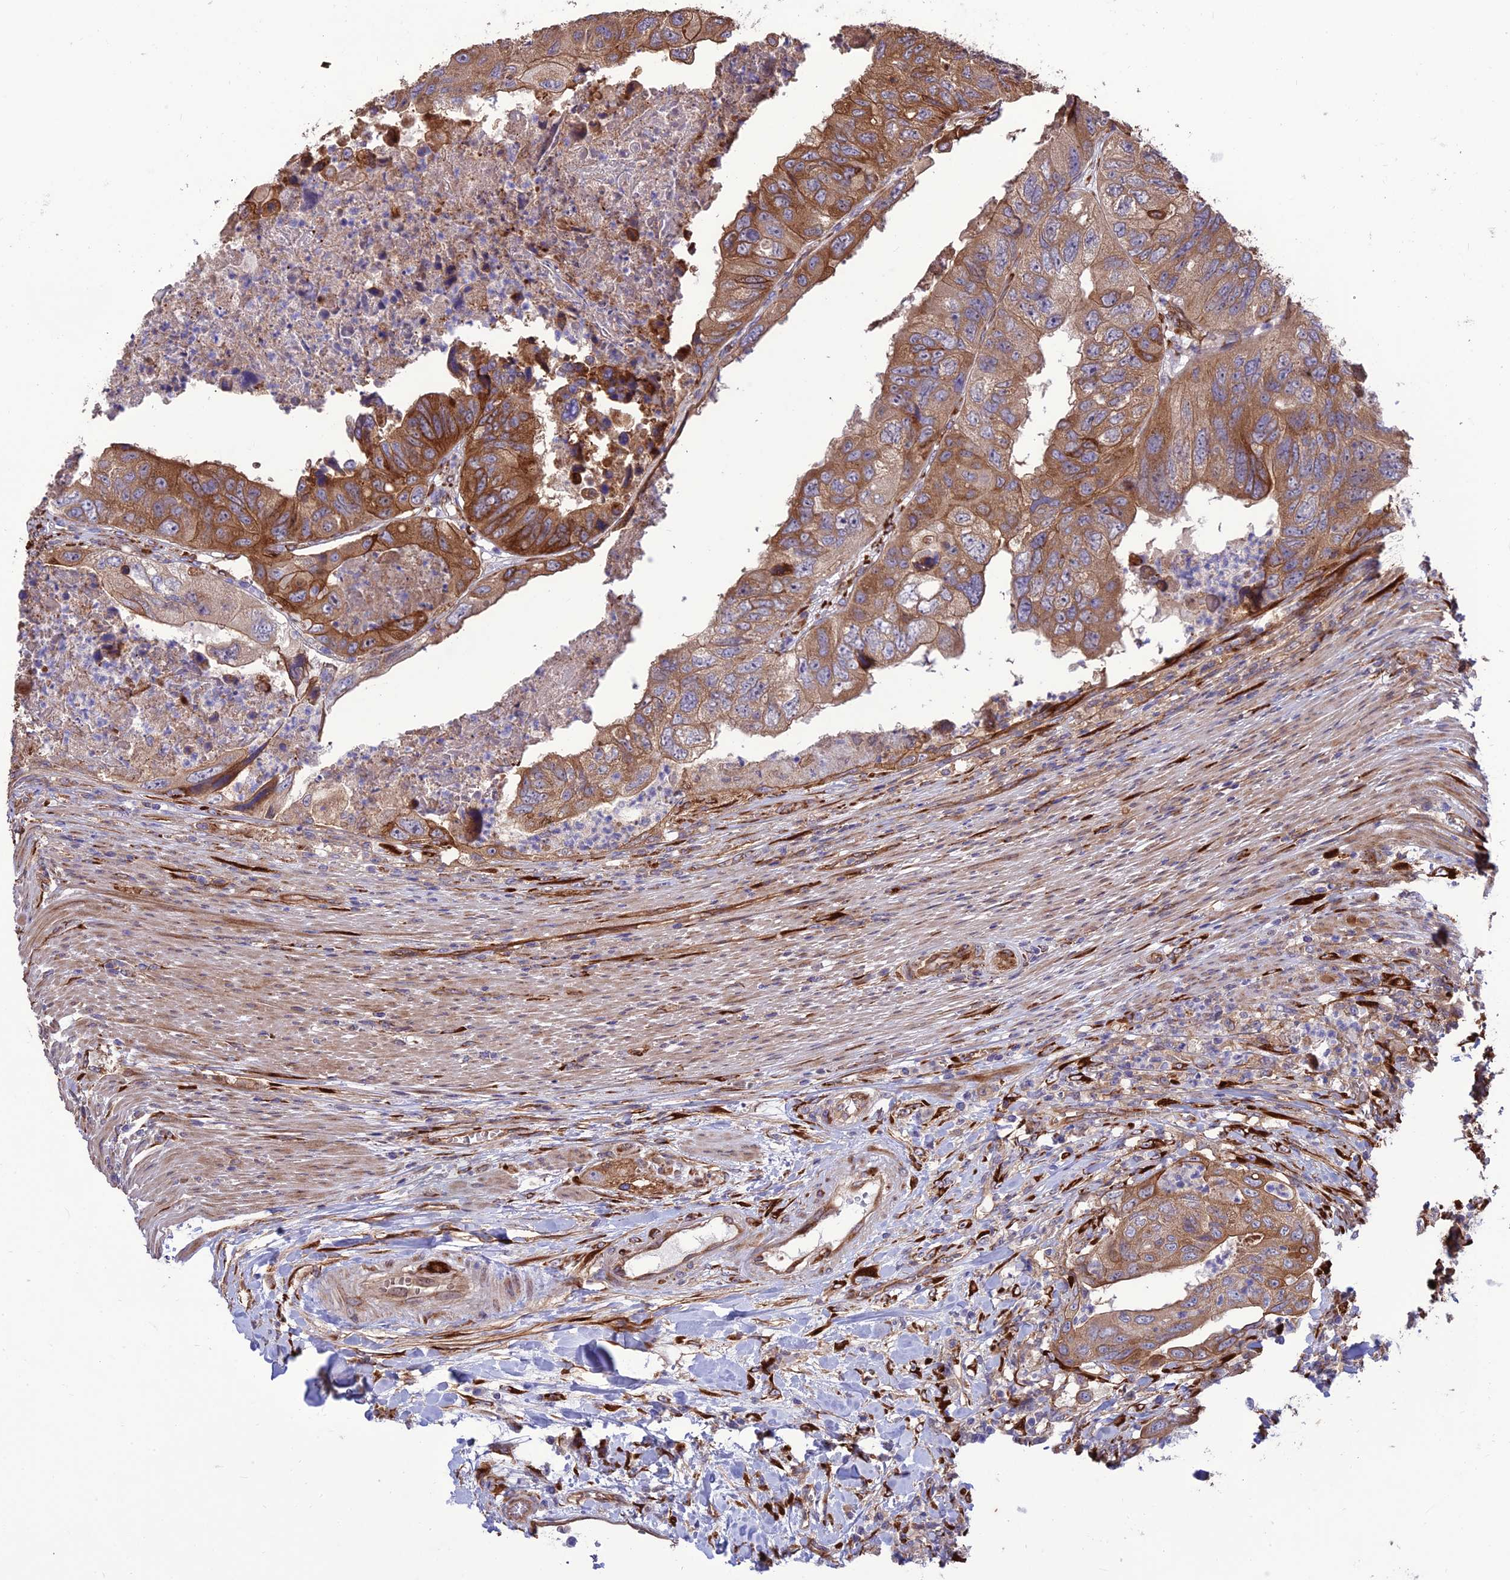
{"staining": {"intensity": "moderate", "quantity": ">75%", "location": "cytoplasmic/membranous"}, "tissue": "colorectal cancer", "cell_type": "Tumor cells", "image_type": "cancer", "snomed": [{"axis": "morphology", "description": "Adenocarcinoma, NOS"}, {"axis": "topography", "description": "Rectum"}], "caption": "A photomicrograph of colorectal adenocarcinoma stained for a protein shows moderate cytoplasmic/membranous brown staining in tumor cells. Immunohistochemistry stains the protein of interest in brown and the nuclei are stained blue.", "gene": "CRTAP", "patient": {"sex": "male", "age": 63}}